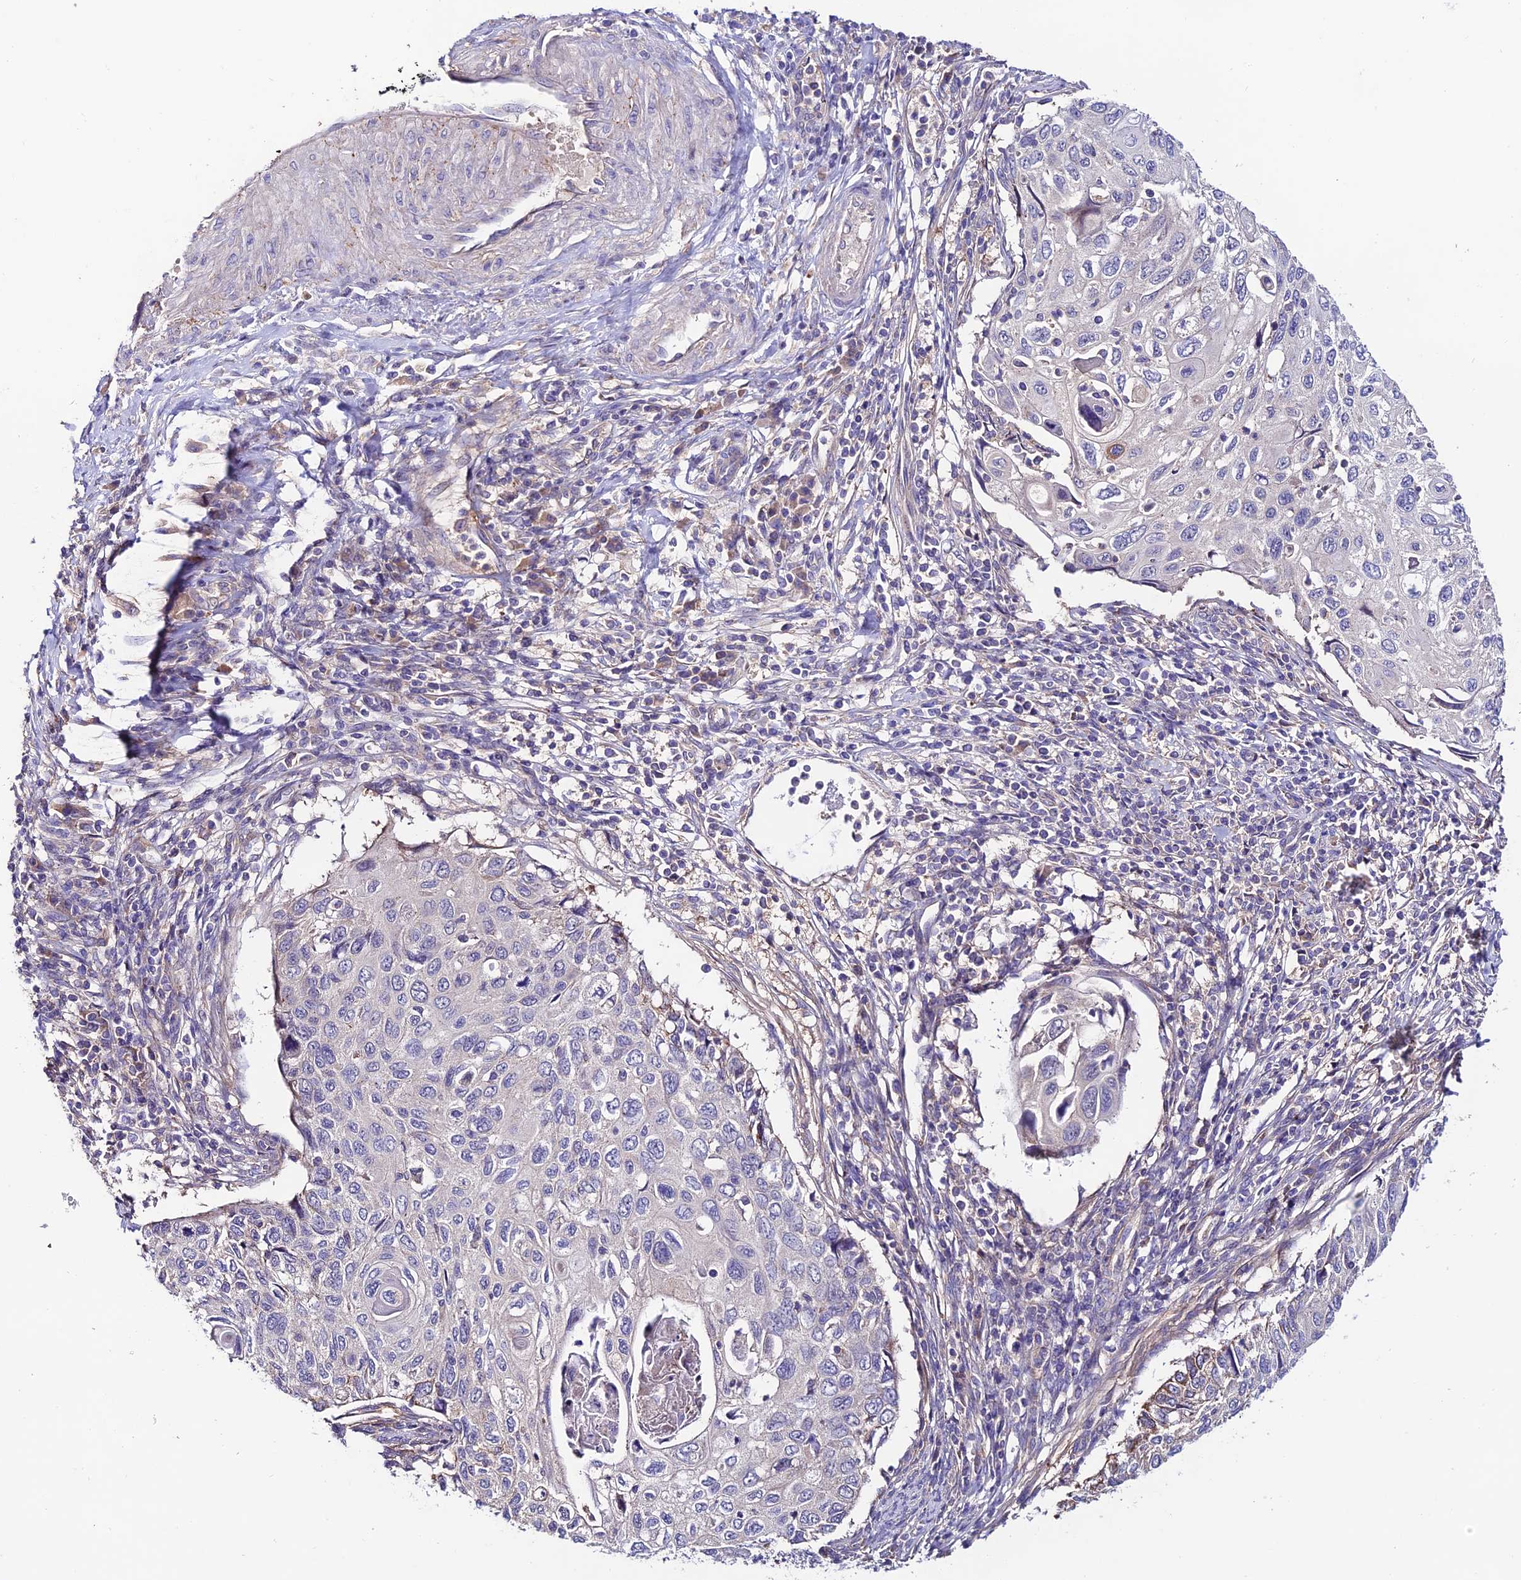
{"staining": {"intensity": "weak", "quantity": "<25%", "location": "cytoplasmic/membranous"}, "tissue": "cervical cancer", "cell_type": "Tumor cells", "image_type": "cancer", "snomed": [{"axis": "morphology", "description": "Squamous cell carcinoma, NOS"}, {"axis": "topography", "description": "Cervix"}], "caption": "Immunohistochemical staining of human cervical cancer exhibits no significant positivity in tumor cells.", "gene": "BRME1", "patient": {"sex": "female", "age": 70}}